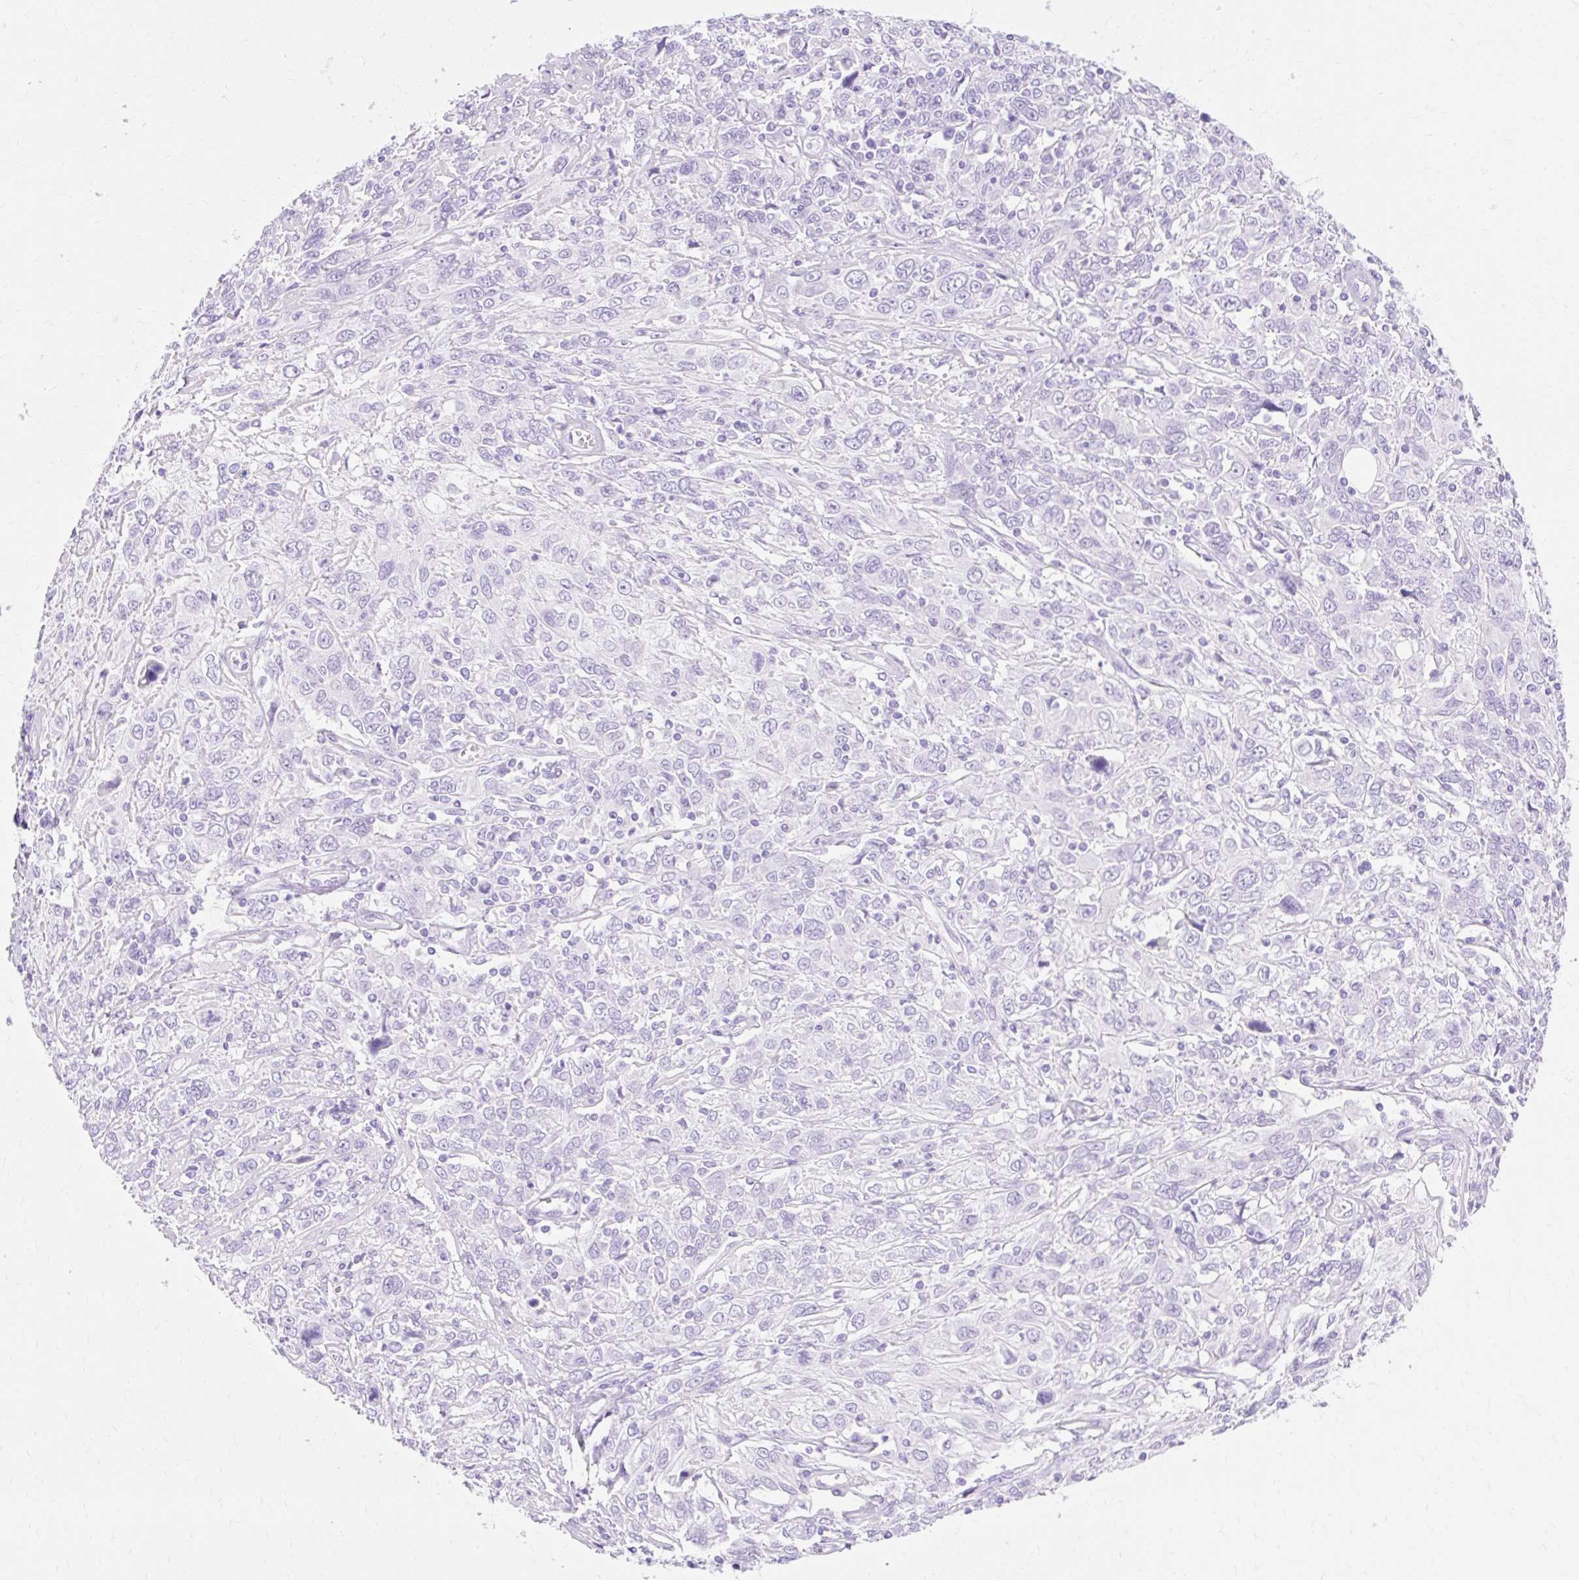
{"staining": {"intensity": "negative", "quantity": "none", "location": "none"}, "tissue": "cervical cancer", "cell_type": "Tumor cells", "image_type": "cancer", "snomed": [{"axis": "morphology", "description": "Squamous cell carcinoma, NOS"}, {"axis": "topography", "description": "Cervix"}], "caption": "Image shows no significant protein positivity in tumor cells of cervical cancer.", "gene": "MBP", "patient": {"sex": "female", "age": 46}}